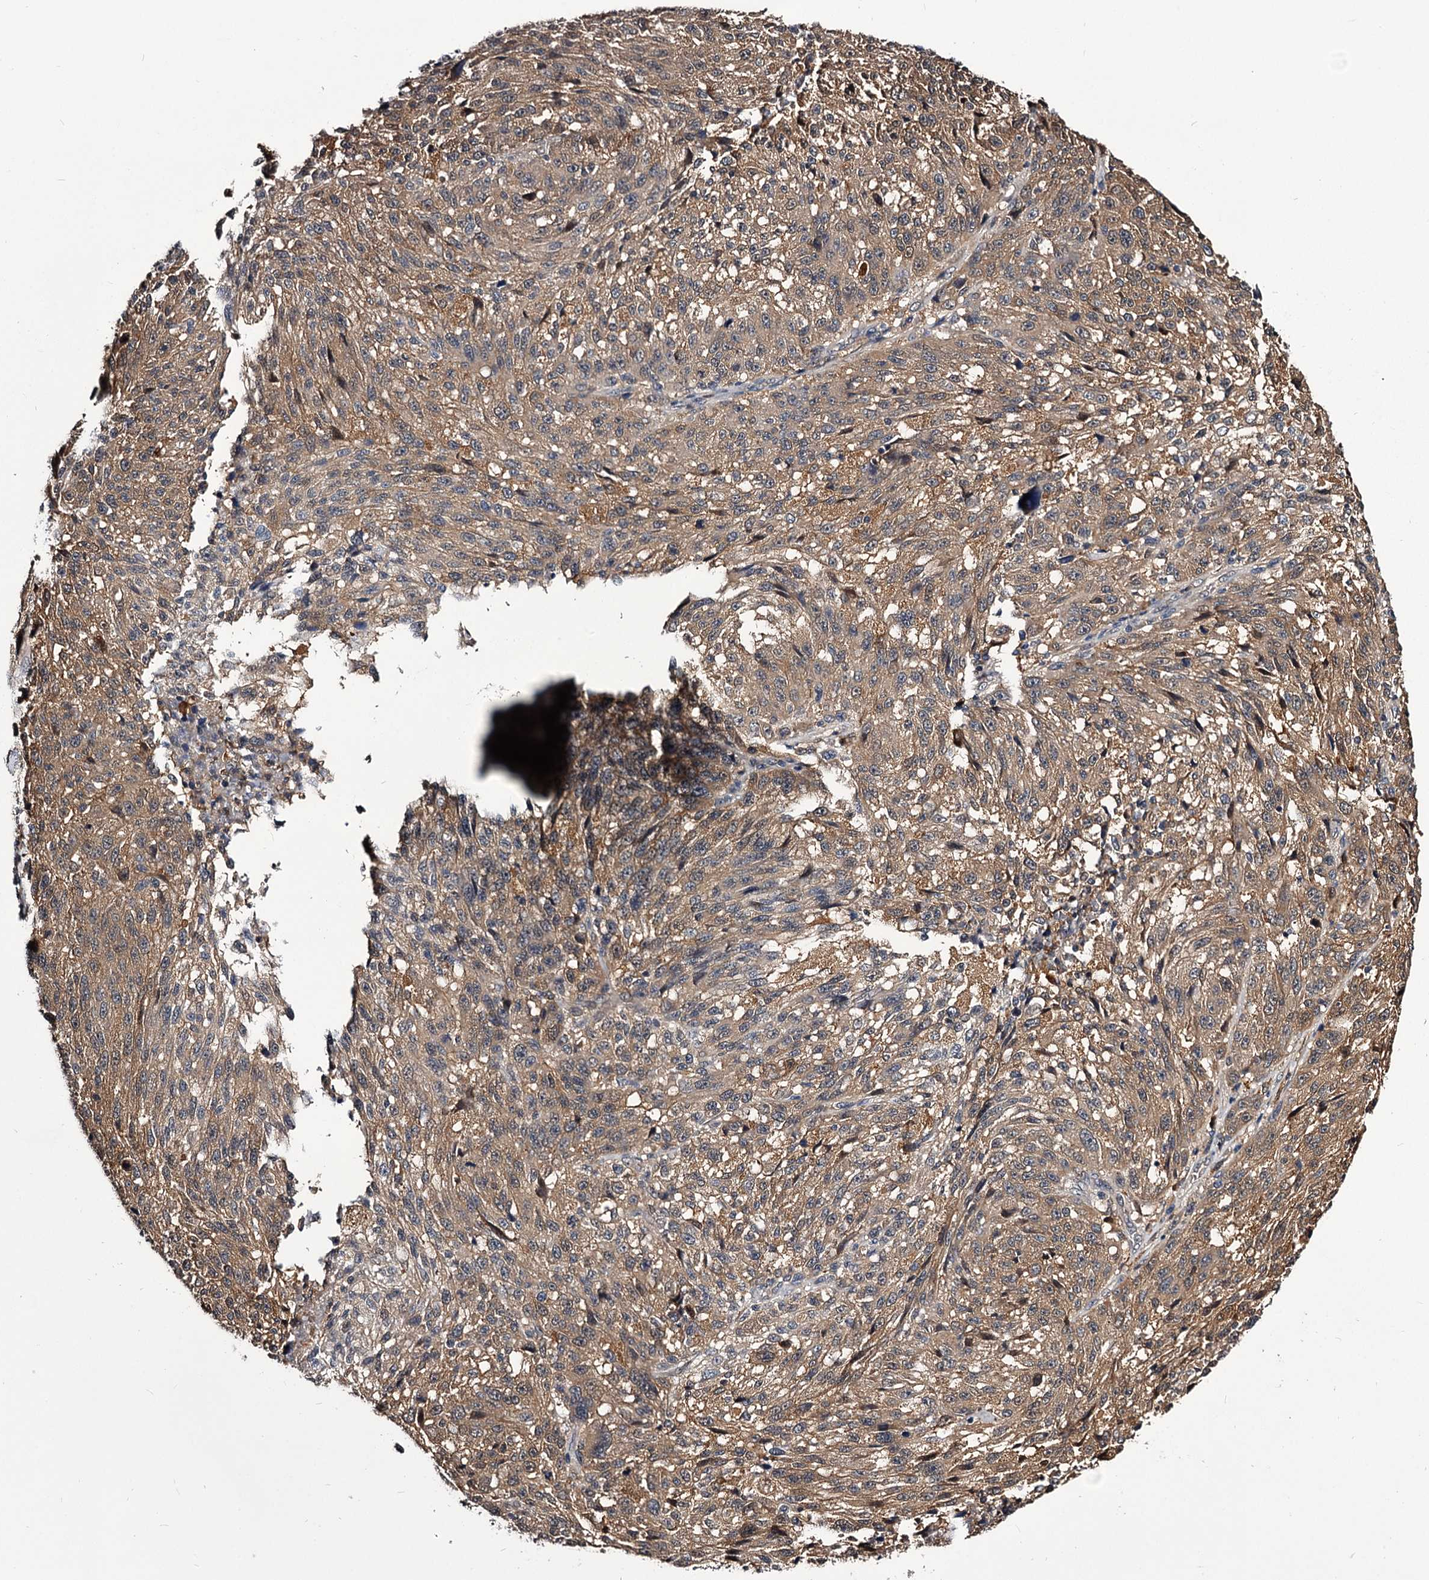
{"staining": {"intensity": "moderate", "quantity": ">75%", "location": "cytoplasmic/membranous"}, "tissue": "melanoma", "cell_type": "Tumor cells", "image_type": "cancer", "snomed": [{"axis": "morphology", "description": "Malignant melanoma, NOS"}, {"axis": "topography", "description": "Skin"}], "caption": "Immunohistochemistry (IHC) of human melanoma reveals medium levels of moderate cytoplasmic/membranous expression in about >75% of tumor cells.", "gene": "GSTO1", "patient": {"sex": "male", "age": 53}}